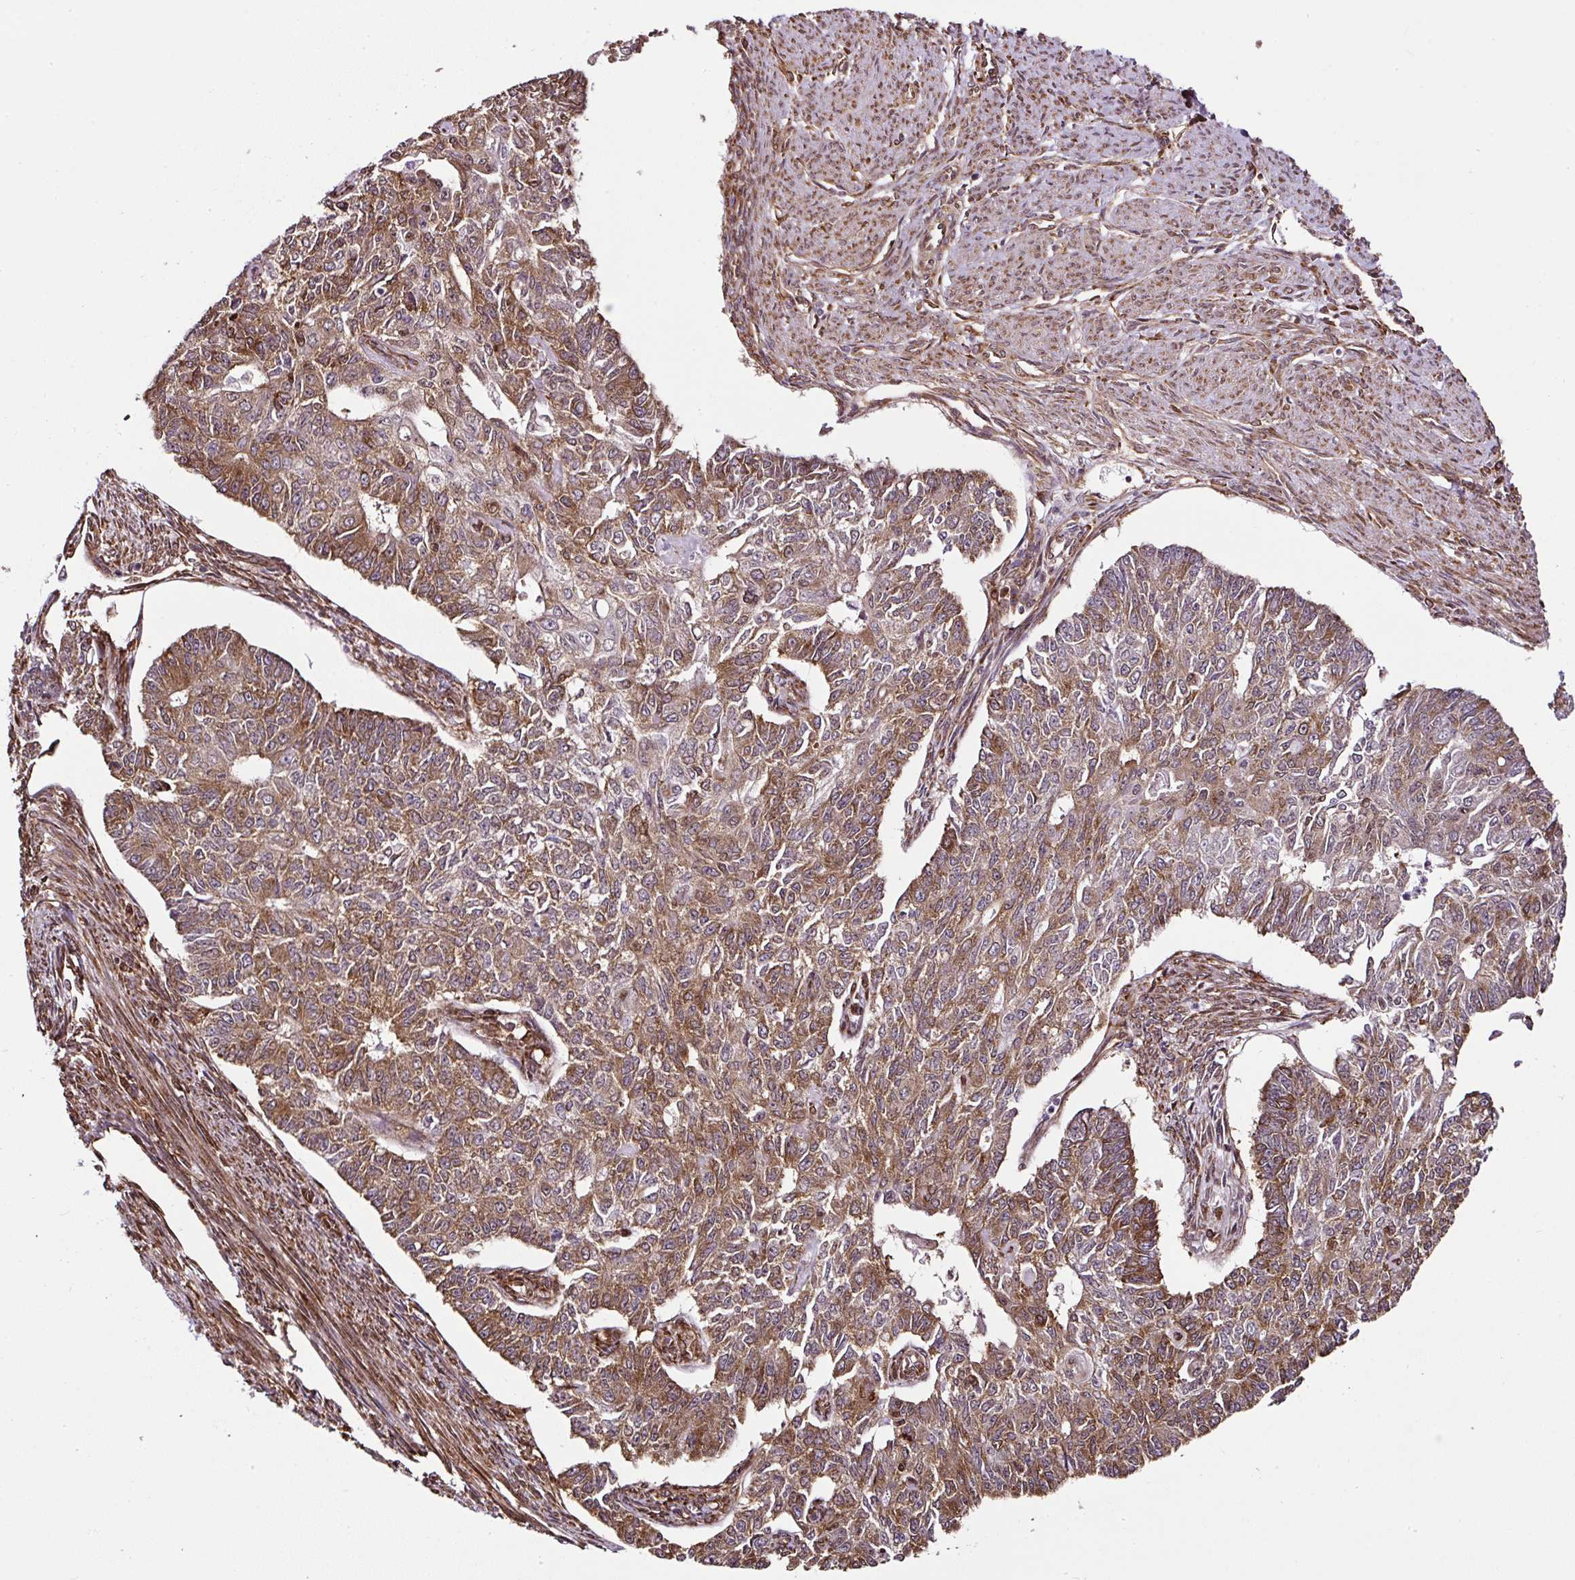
{"staining": {"intensity": "moderate", "quantity": ">75%", "location": "cytoplasmic/membranous"}, "tissue": "endometrial cancer", "cell_type": "Tumor cells", "image_type": "cancer", "snomed": [{"axis": "morphology", "description": "Adenocarcinoma, NOS"}, {"axis": "topography", "description": "Endometrium"}], "caption": "Human endometrial cancer stained with a brown dye exhibits moderate cytoplasmic/membranous positive positivity in about >75% of tumor cells.", "gene": "KDM4E", "patient": {"sex": "female", "age": 32}}